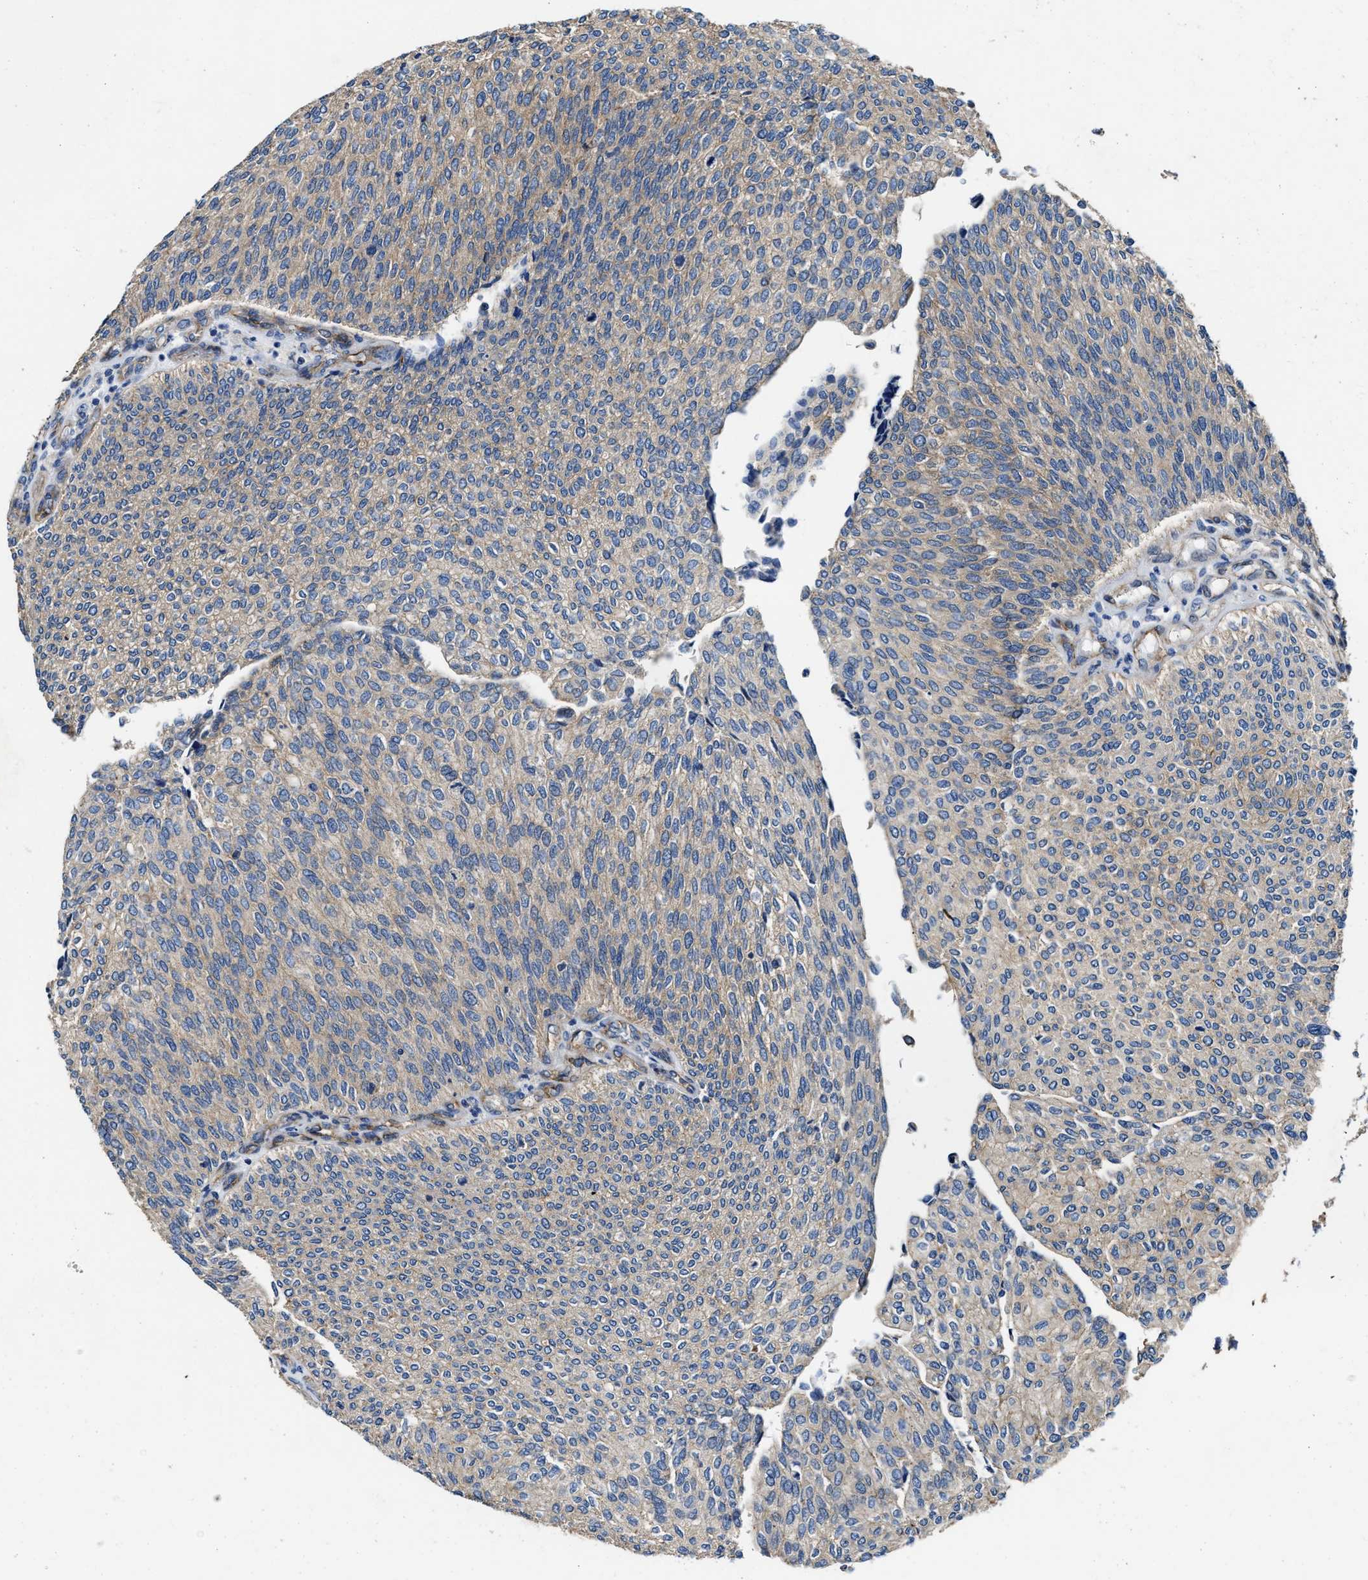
{"staining": {"intensity": "negative", "quantity": "none", "location": "none"}, "tissue": "urothelial cancer", "cell_type": "Tumor cells", "image_type": "cancer", "snomed": [{"axis": "morphology", "description": "Urothelial carcinoma, Low grade"}, {"axis": "topography", "description": "Urinary bladder"}], "caption": "This is a micrograph of IHC staining of urothelial carcinoma (low-grade), which shows no expression in tumor cells. (Stains: DAB immunohistochemistry with hematoxylin counter stain, Microscopy: brightfield microscopy at high magnification).", "gene": "PTAR1", "patient": {"sex": "female", "age": 79}}